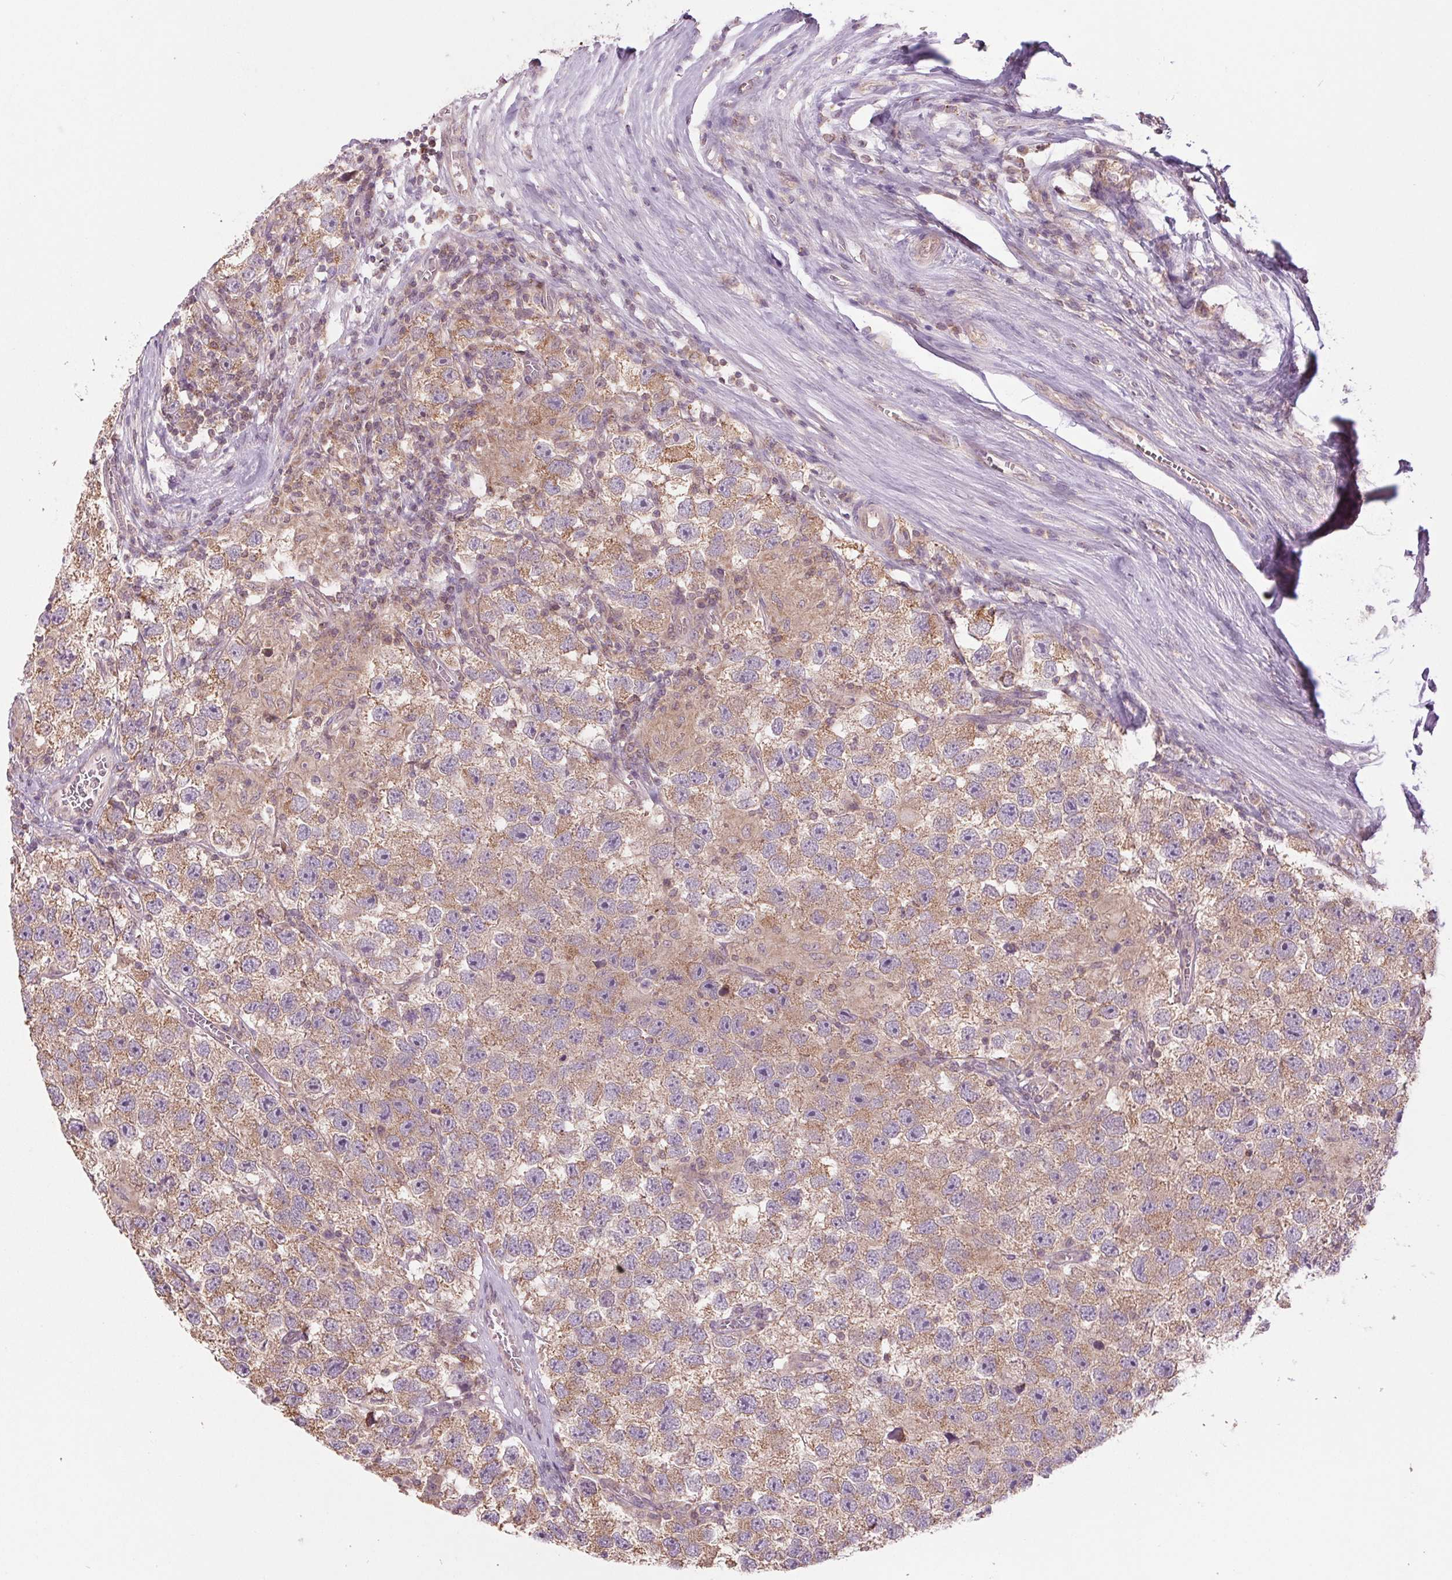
{"staining": {"intensity": "weak", "quantity": ">75%", "location": "cytoplasmic/membranous"}, "tissue": "testis cancer", "cell_type": "Tumor cells", "image_type": "cancer", "snomed": [{"axis": "morphology", "description": "Seminoma, NOS"}, {"axis": "topography", "description": "Testis"}], "caption": "A photomicrograph showing weak cytoplasmic/membranous expression in about >75% of tumor cells in testis cancer (seminoma), as visualized by brown immunohistochemical staining.", "gene": "MAP3K5", "patient": {"sex": "male", "age": 26}}